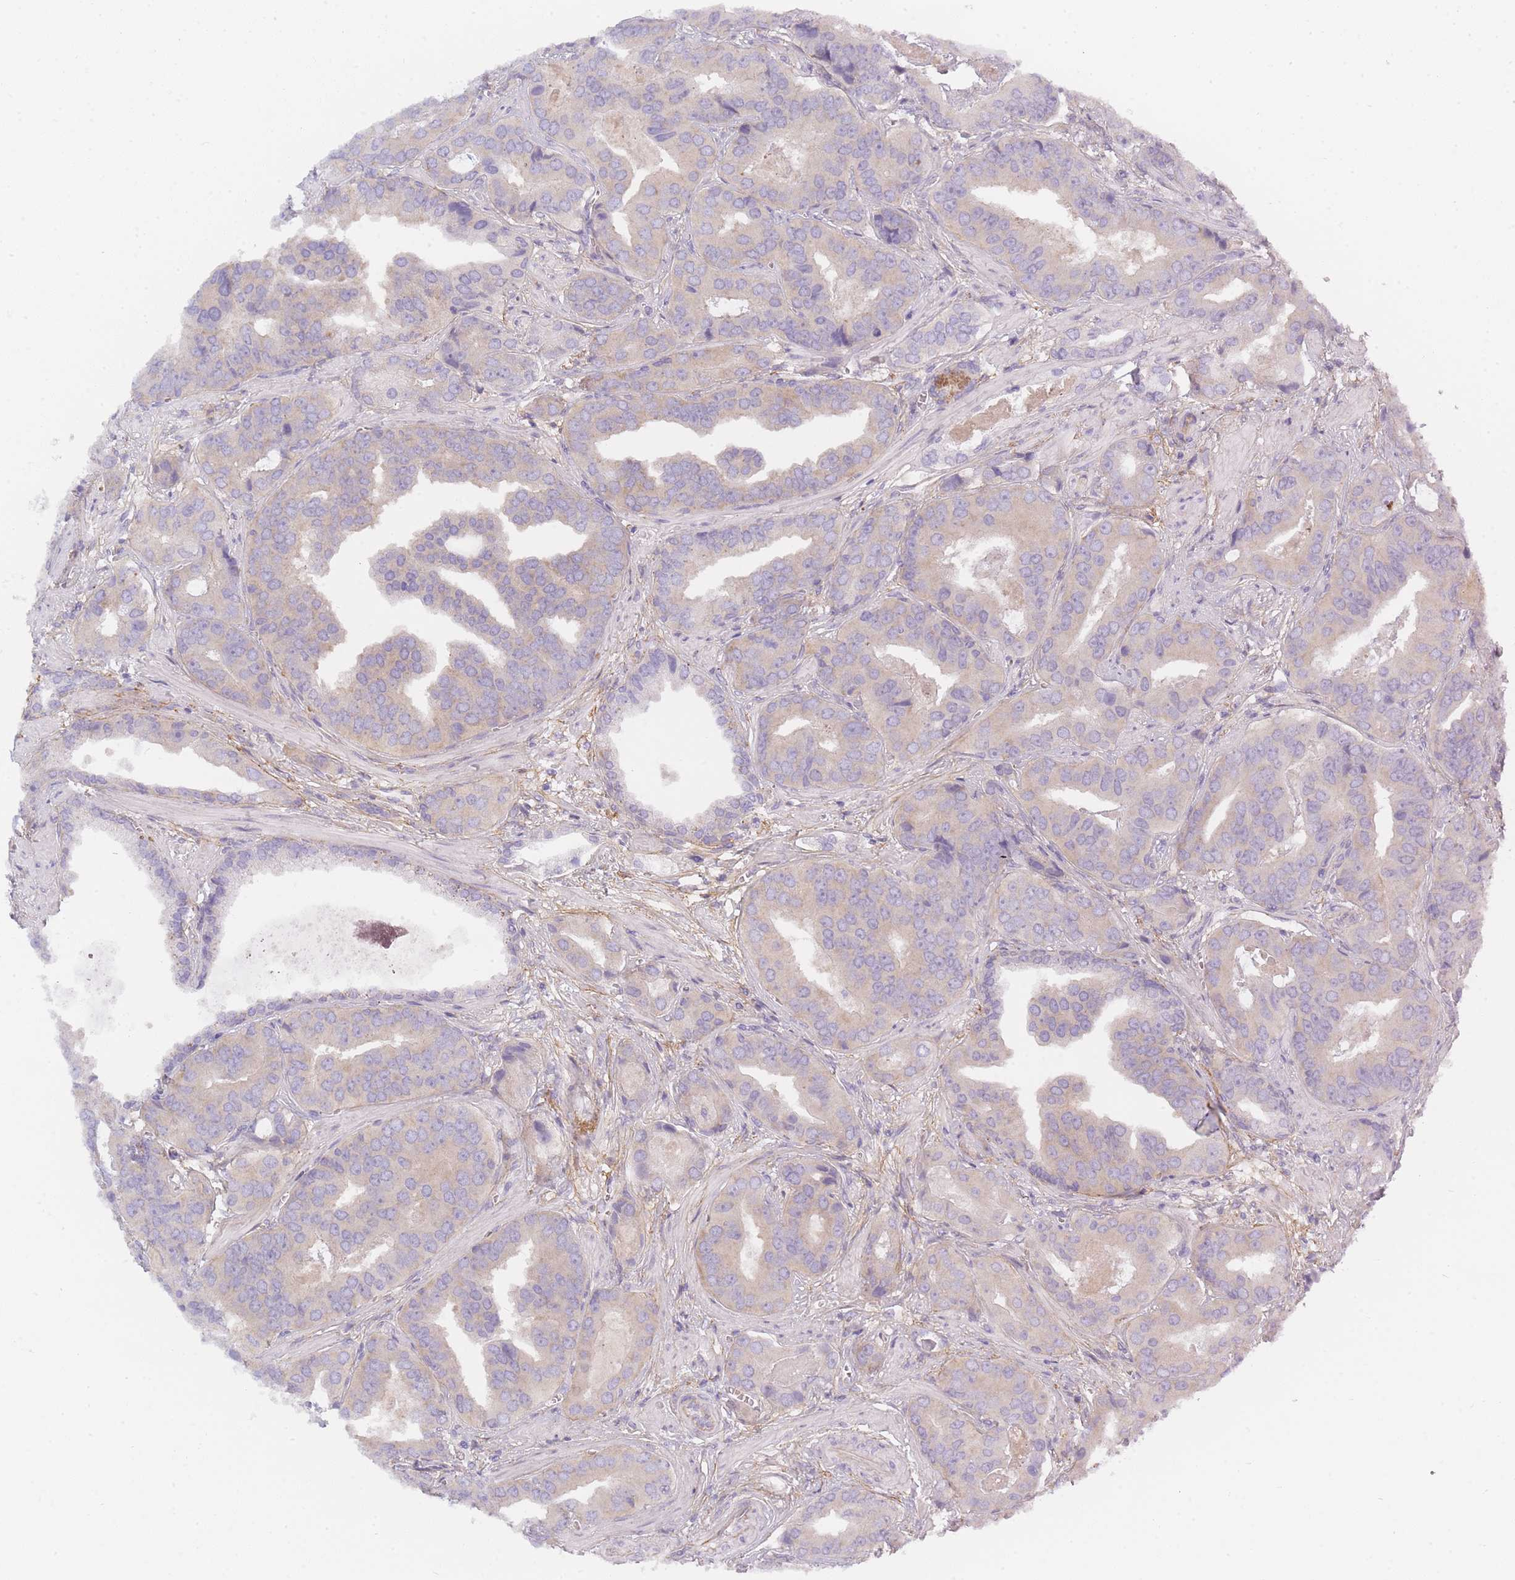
{"staining": {"intensity": "negative", "quantity": "none", "location": "none"}, "tissue": "prostate cancer", "cell_type": "Tumor cells", "image_type": "cancer", "snomed": [{"axis": "morphology", "description": "Adenocarcinoma, High grade"}, {"axis": "topography", "description": "Prostate"}], "caption": "Tumor cells are negative for brown protein staining in prostate high-grade adenocarcinoma.", "gene": "AP3M2", "patient": {"sex": "male", "age": 71}}